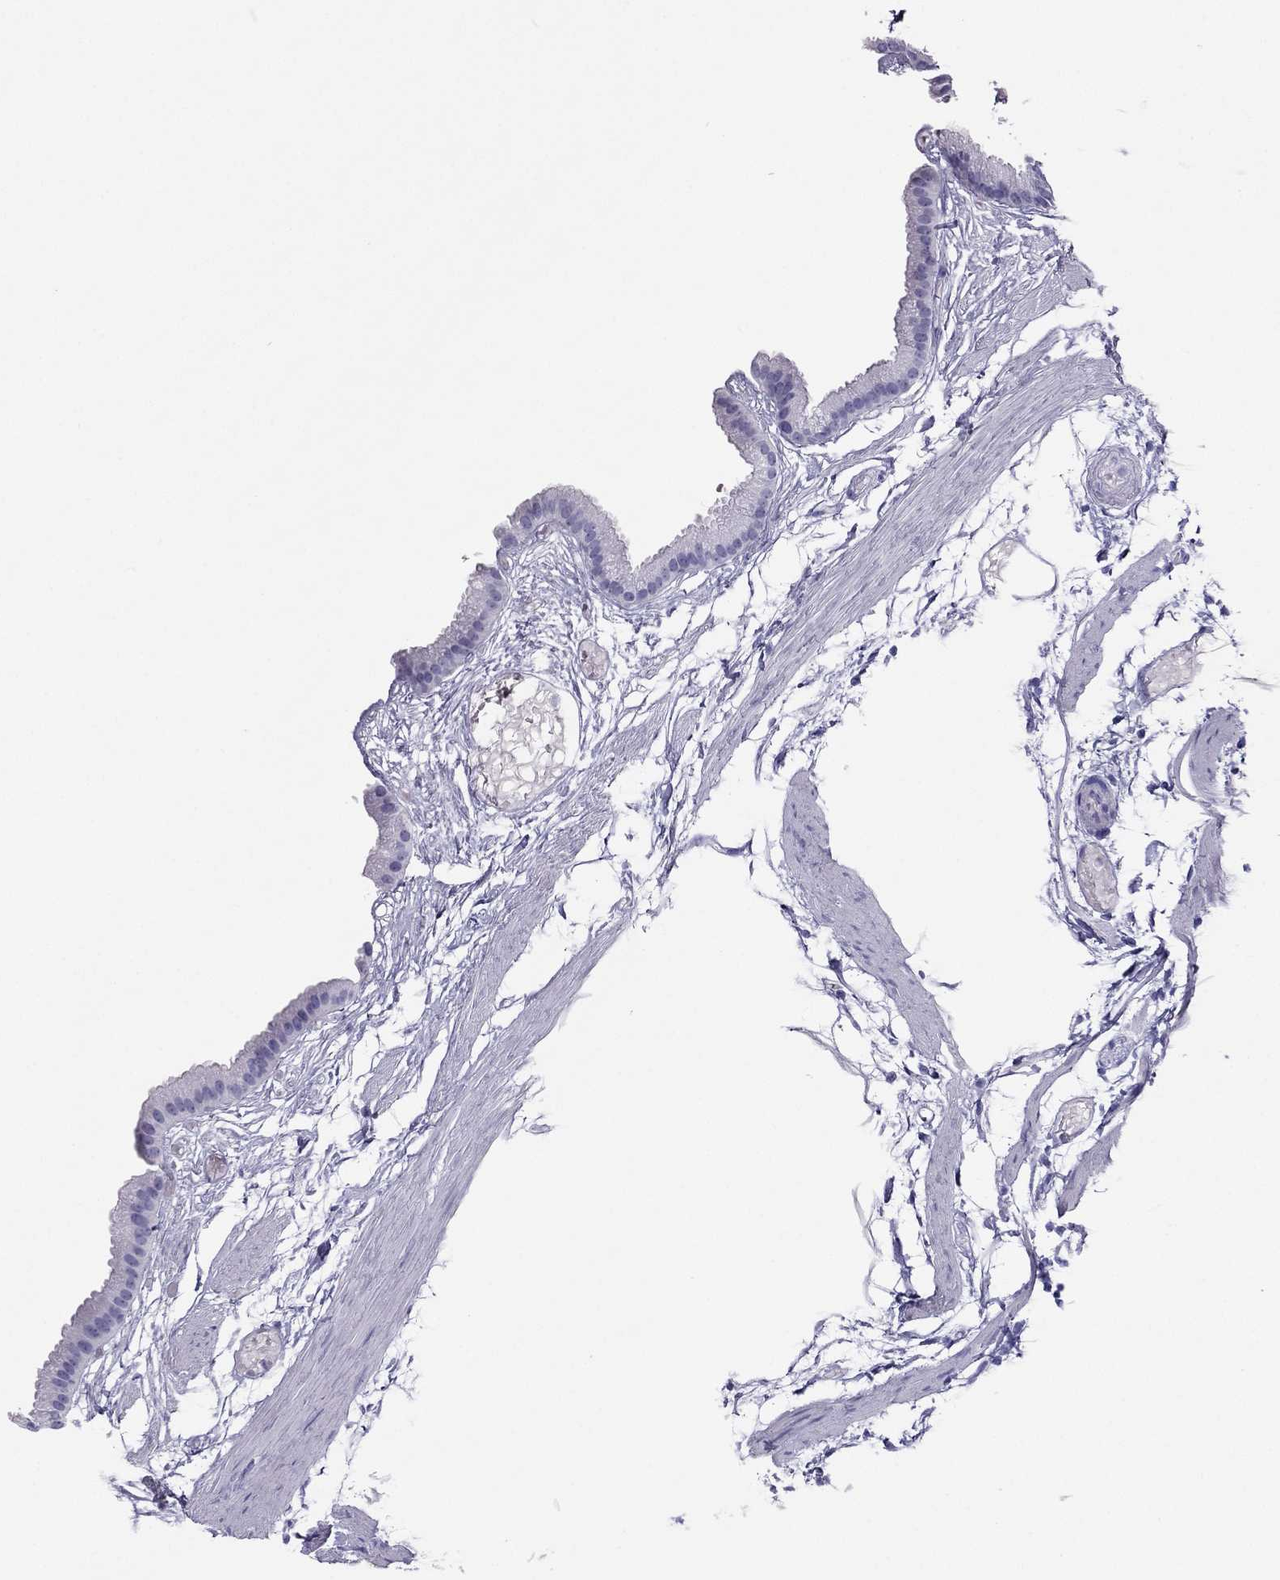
{"staining": {"intensity": "negative", "quantity": "none", "location": "none"}, "tissue": "gallbladder", "cell_type": "Glandular cells", "image_type": "normal", "snomed": [{"axis": "morphology", "description": "Normal tissue, NOS"}, {"axis": "topography", "description": "Gallbladder"}], "caption": "Image shows no protein positivity in glandular cells of benign gallbladder. (Brightfield microscopy of DAB IHC at high magnification).", "gene": "PDE6A", "patient": {"sex": "female", "age": 45}}